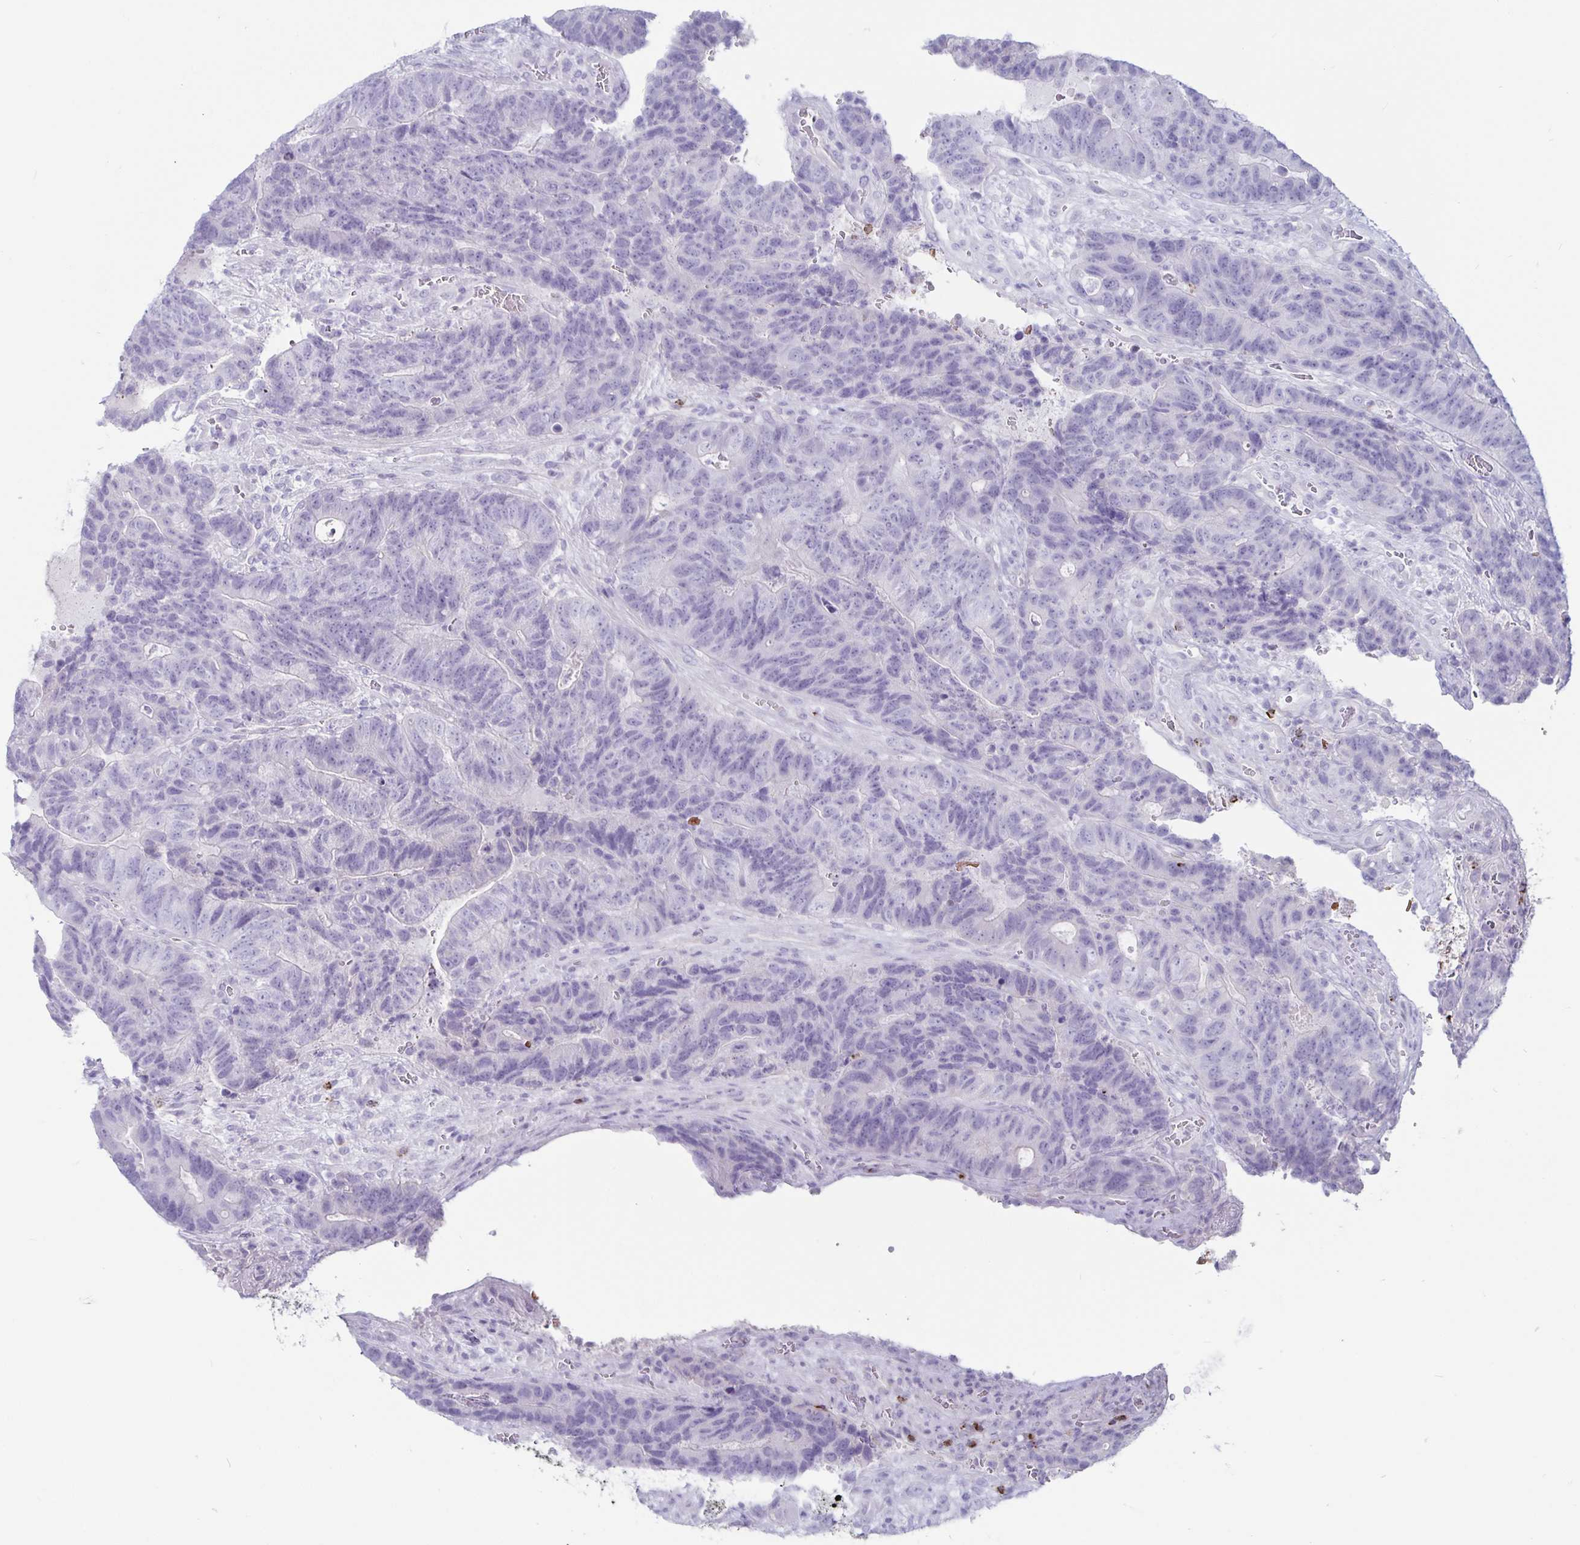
{"staining": {"intensity": "negative", "quantity": "none", "location": "none"}, "tissue": "colorectal cancer", "cell_type": "Tumor cells", "image_type": "cancer", "snomed": [{"axis": "morphology", "description": "Normal tissue, NOS"}, {"axis": "morphology", "description": "Adenocarcinoma, NOS"}, {"axis": "topography", "description": "Colon"}], "caption": "The immunohistochemistry image has no significant positivity in tumor cells of adenocarcinoma (colorectal) tissue.", "gene": "GZMK", "patient": {"sex": "female", "age": 48}}